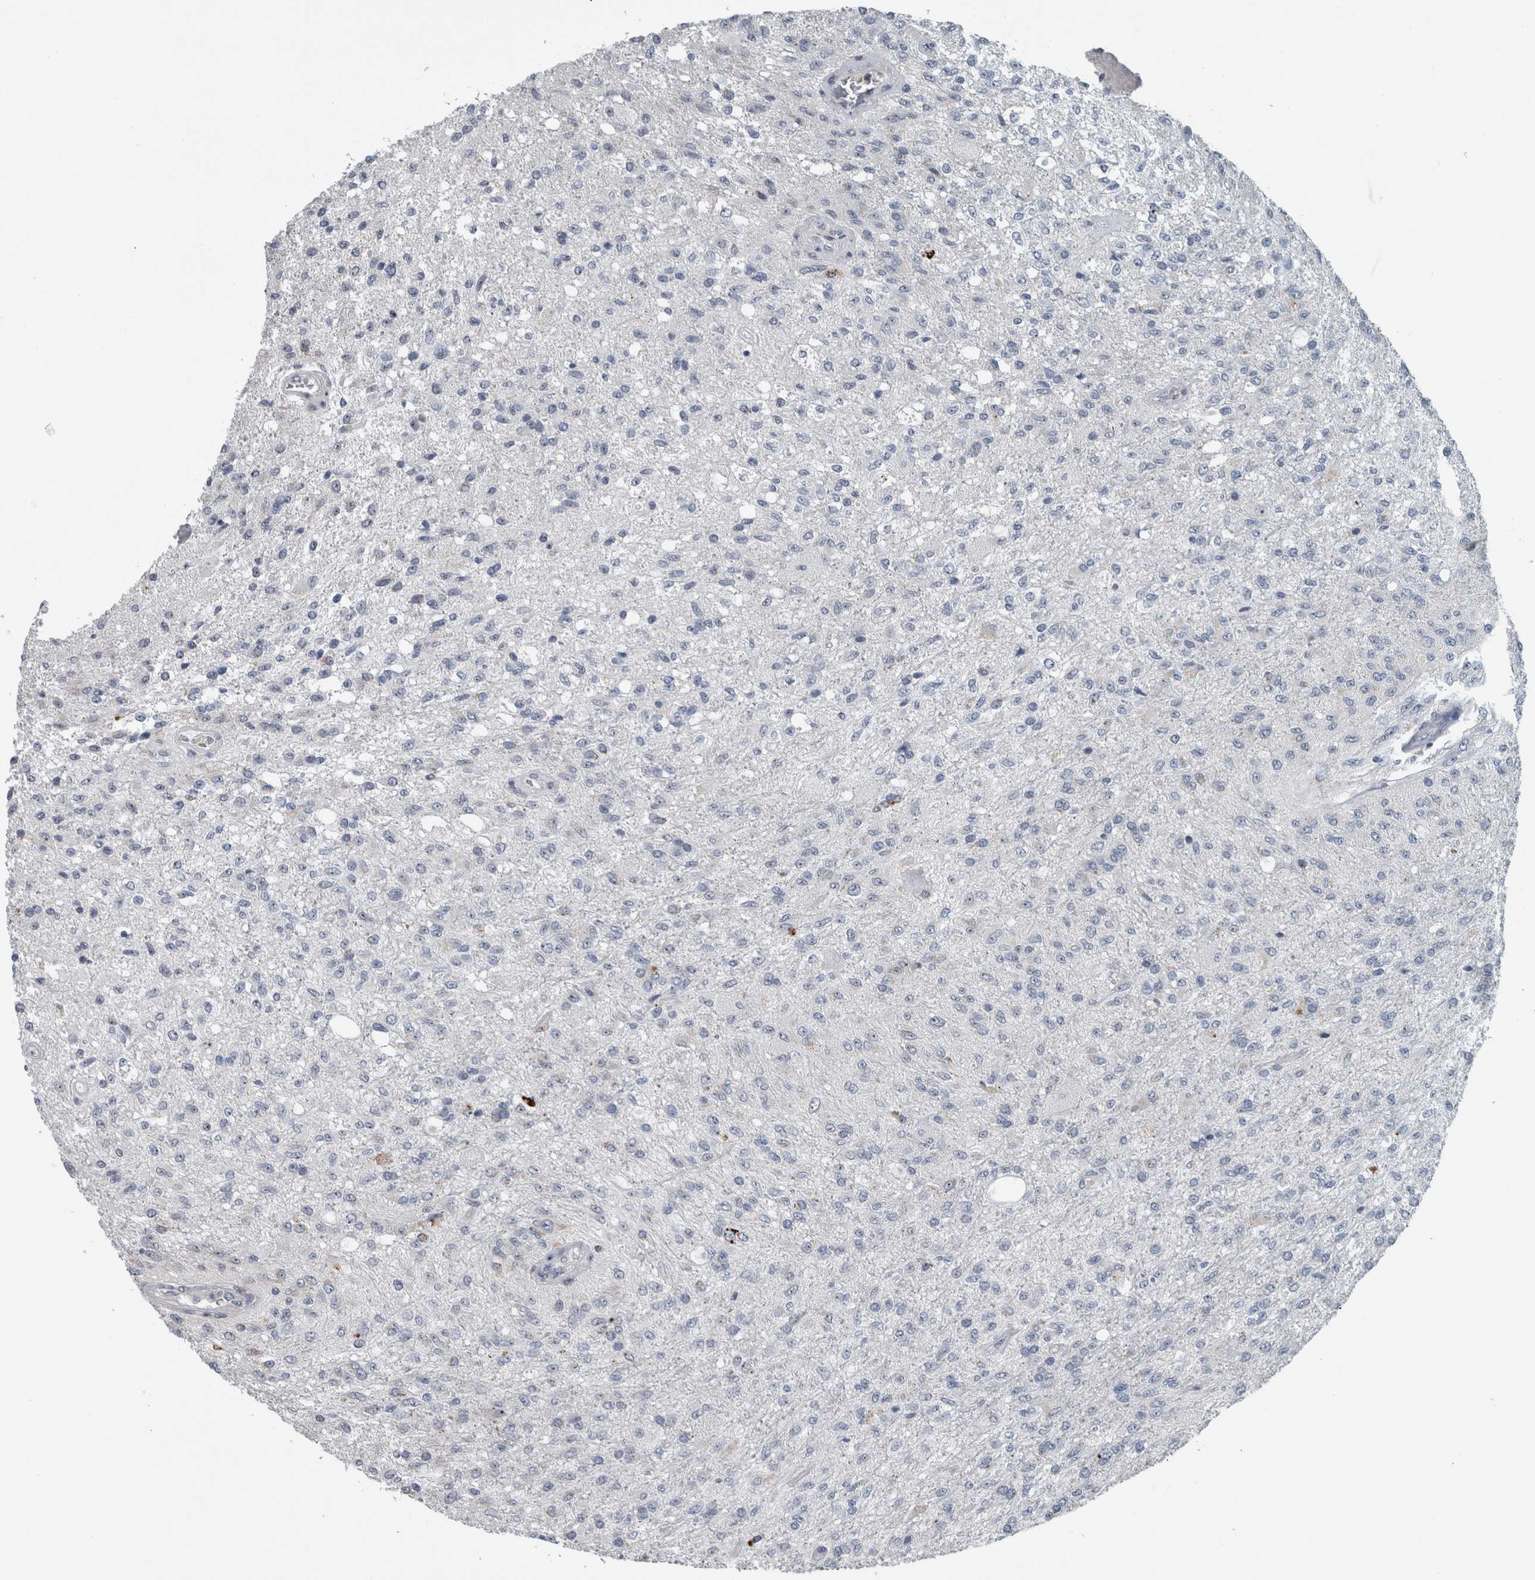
{"staining": {"intensity": "negative", "quantity": "none", "location": "none"}, "tissue": "glioma", "cell_type": "Tumor cells", "image_type": "cancer", "snomed": [{"axis": "morphology", "description": "Normal tissue, NOS"}, {"axis": "morphology", "description": "Glioma, malignant, High grade"}, {"axis": "topography", "description": "Cerebral cortex"}], "caption": "The photomicrograph shows no significant expression in tumor cells of glioma.", "gene": "UTP6", "patient": {"sex": "male", "age": 77}}